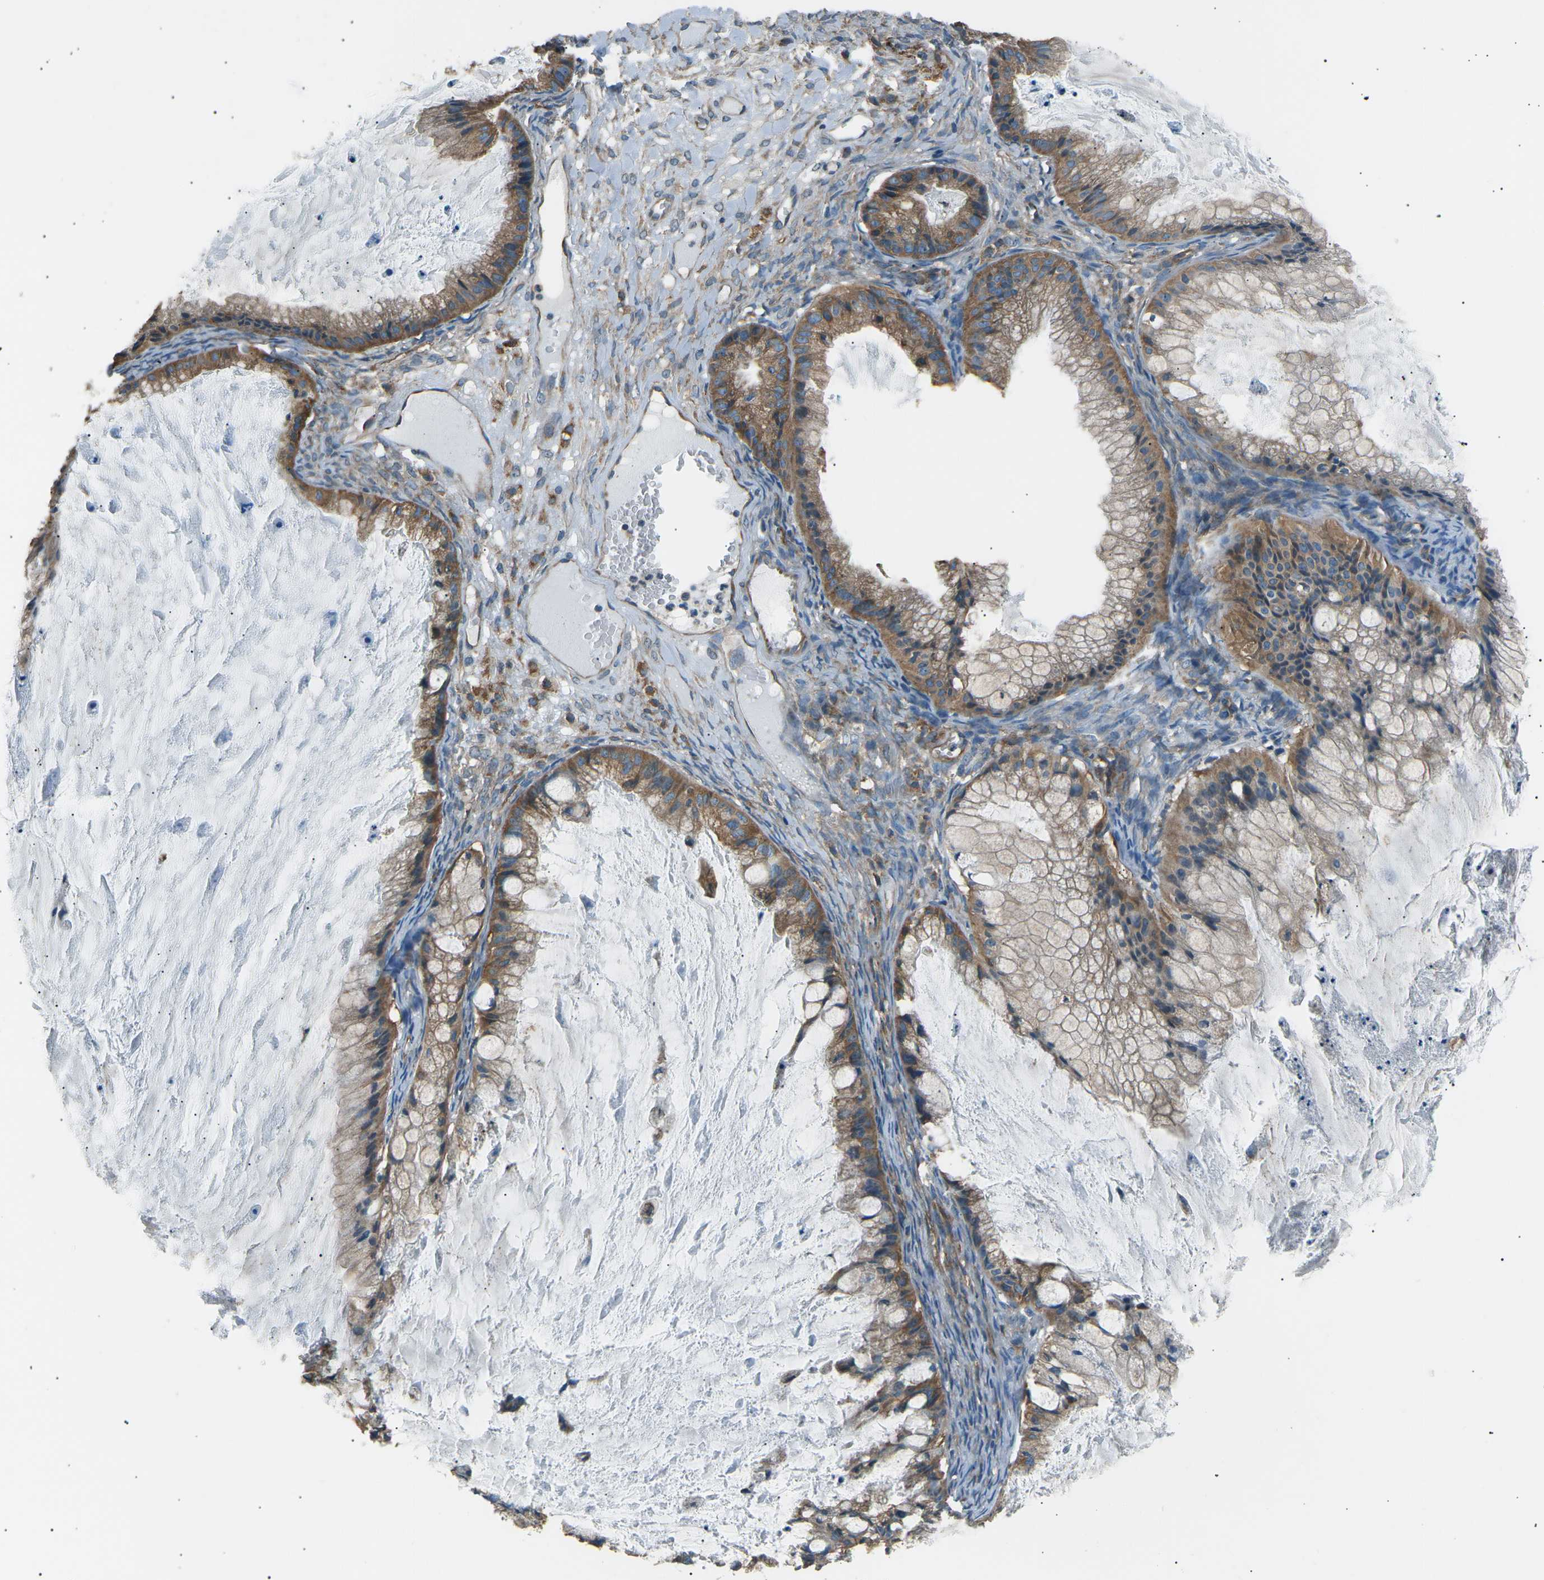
{"staining": {"intensity": "moderate", "quantity": ">75%", "location": "cytoplasmic/membranous"}, "tissue": "ovarian cancer", "cell_type": "Tumor cells", "image_type": "cancer", "snomed": [{"axis": "morphology", "description": "Cystadenocarcinoma, mucinous, NOS"}, {"axis": "topography", "description": "Ovary"}], "caption": "Protein staining of ovarian cancer tissue exhibits moderate cytoplasmic/membranous positivity in about >75% of tumor cells.", "gene": "SLK", "patient": {"sex": "female", "age": 57}}